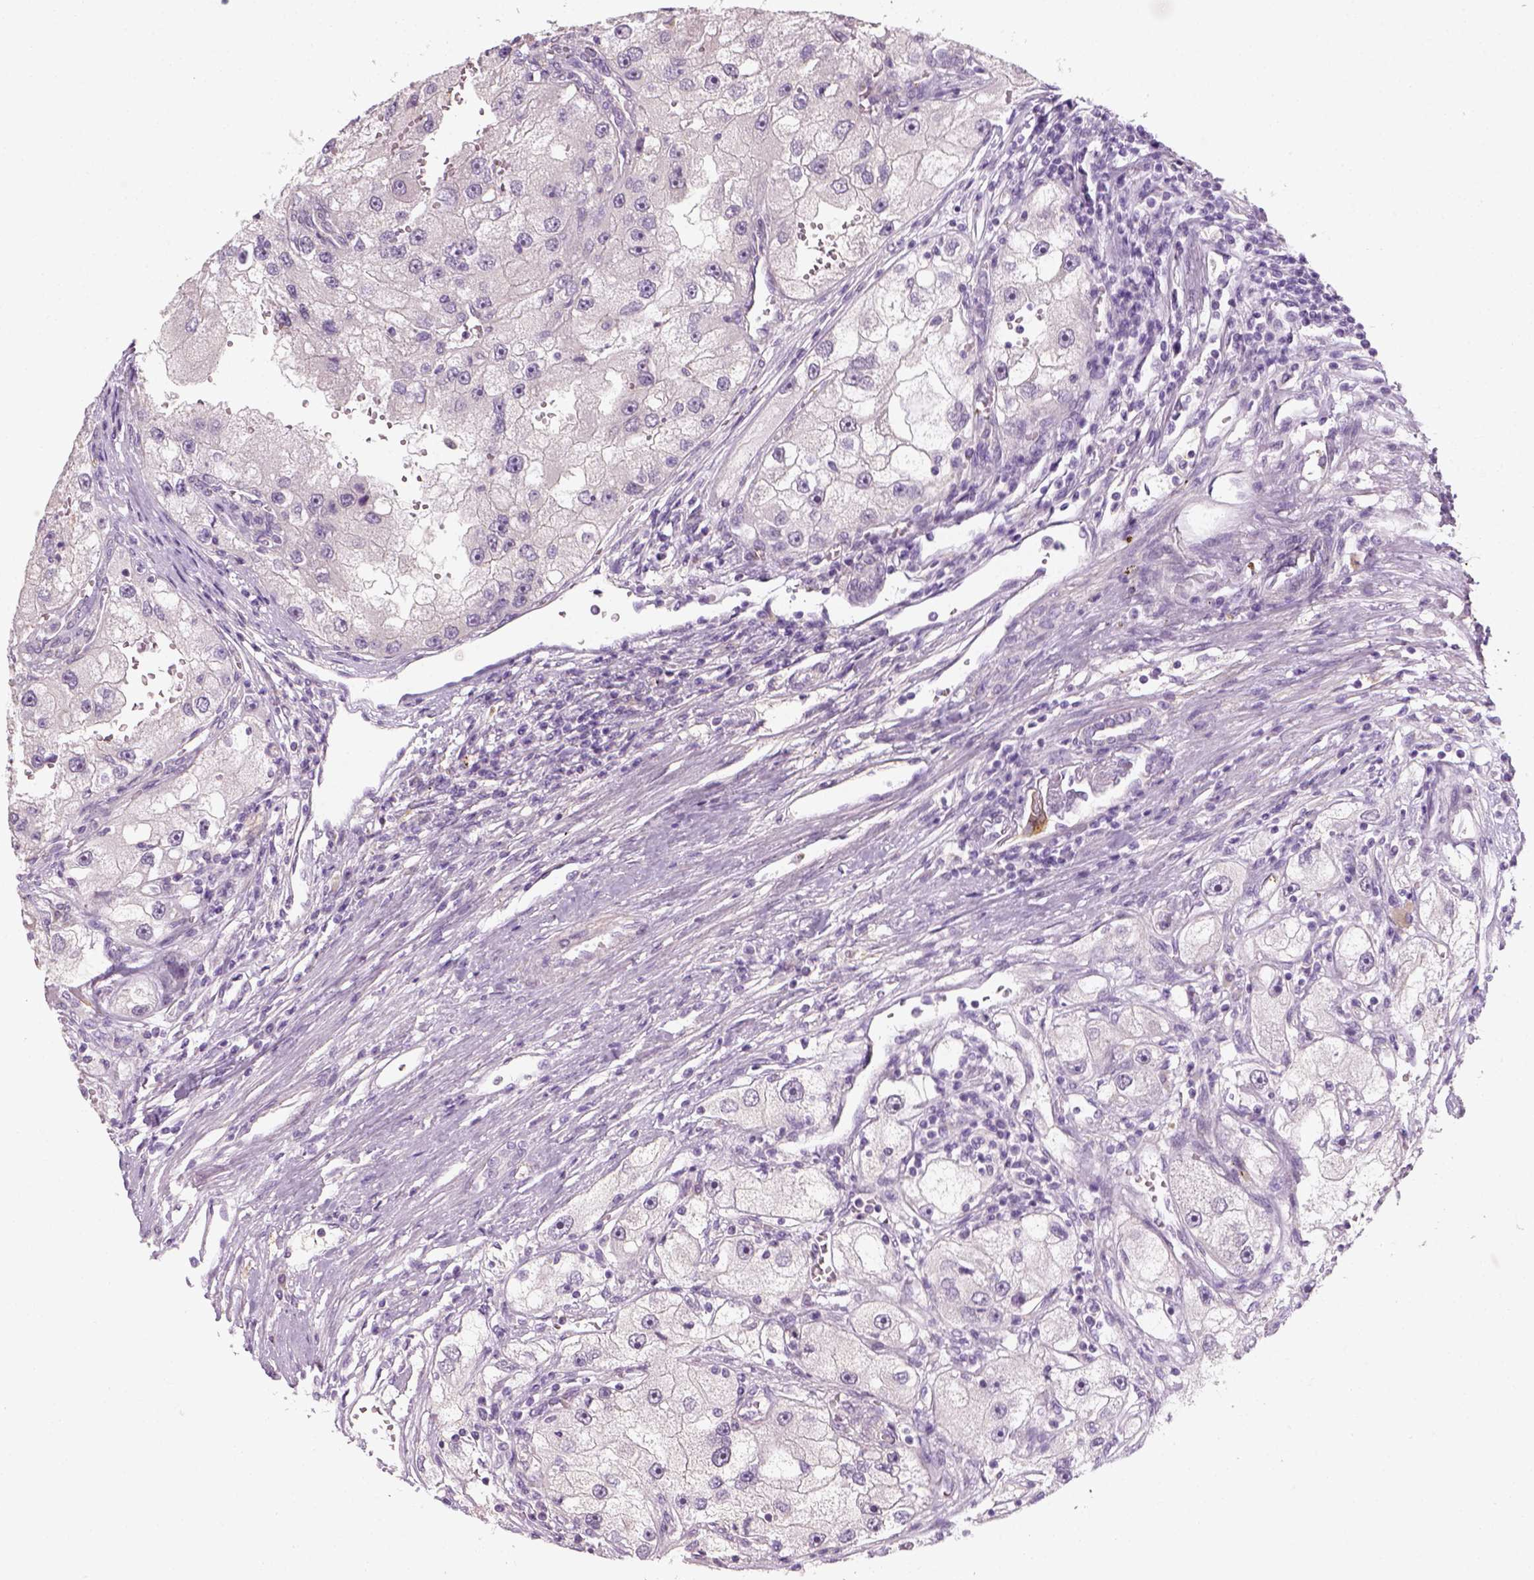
{"staining": {"intensity": "negative", "quantity": "none", "location": "none"}, "tissue": "renal cancer", "cell_type": "Tumor cells", "image_type": "cancer", "snomed": [{"axis": "morphology", "description": "Adenocarcinoma, NOS"}, {"axis": "topography", "description": "Kidney"}], "caption": "The IHC histopathology image has no significant staining in tumor cells of renal cancer tissue.", "gene": "FAM163B", "patient": {"sex": "male", "age": 63}}